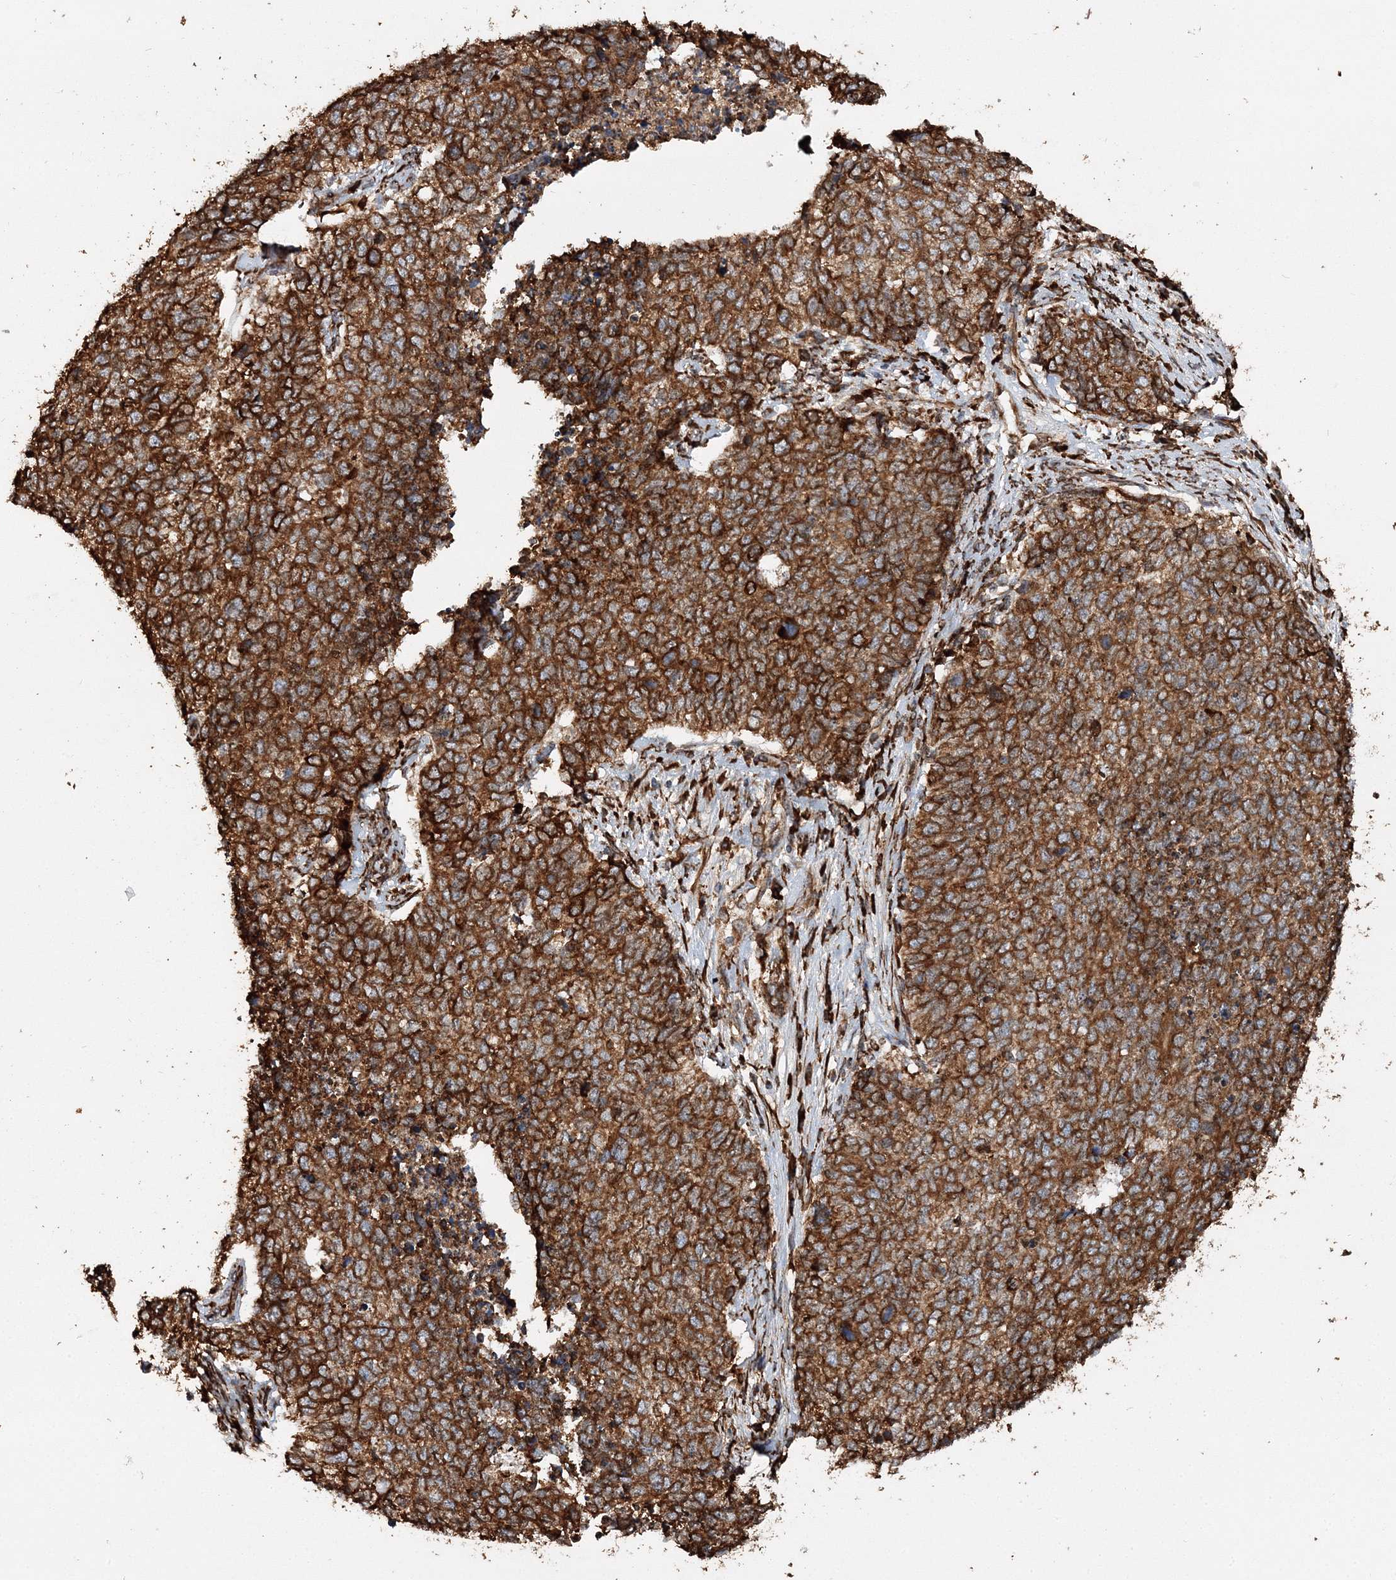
{"staining": {"intensity": "strong", "quantity": ">75%", "location": "cytoplasmic/membranous"}, "tissue": "cervical cancer", "cell_type": "Tumor cells", "image_type": "cancer", "snomed": [{"axis": "morphology", "description": "Squamous cell carcinoma, NOS"}, {"axis": "topography", "description": "Cervix"}], "caption": "IHC of human cervical cancer shows high levels of strong cytoplasmic/membranous staining in about >75% of tumor cells.", "gene": "SCRN3", "patient": {"sex": "female", "age": 63}}